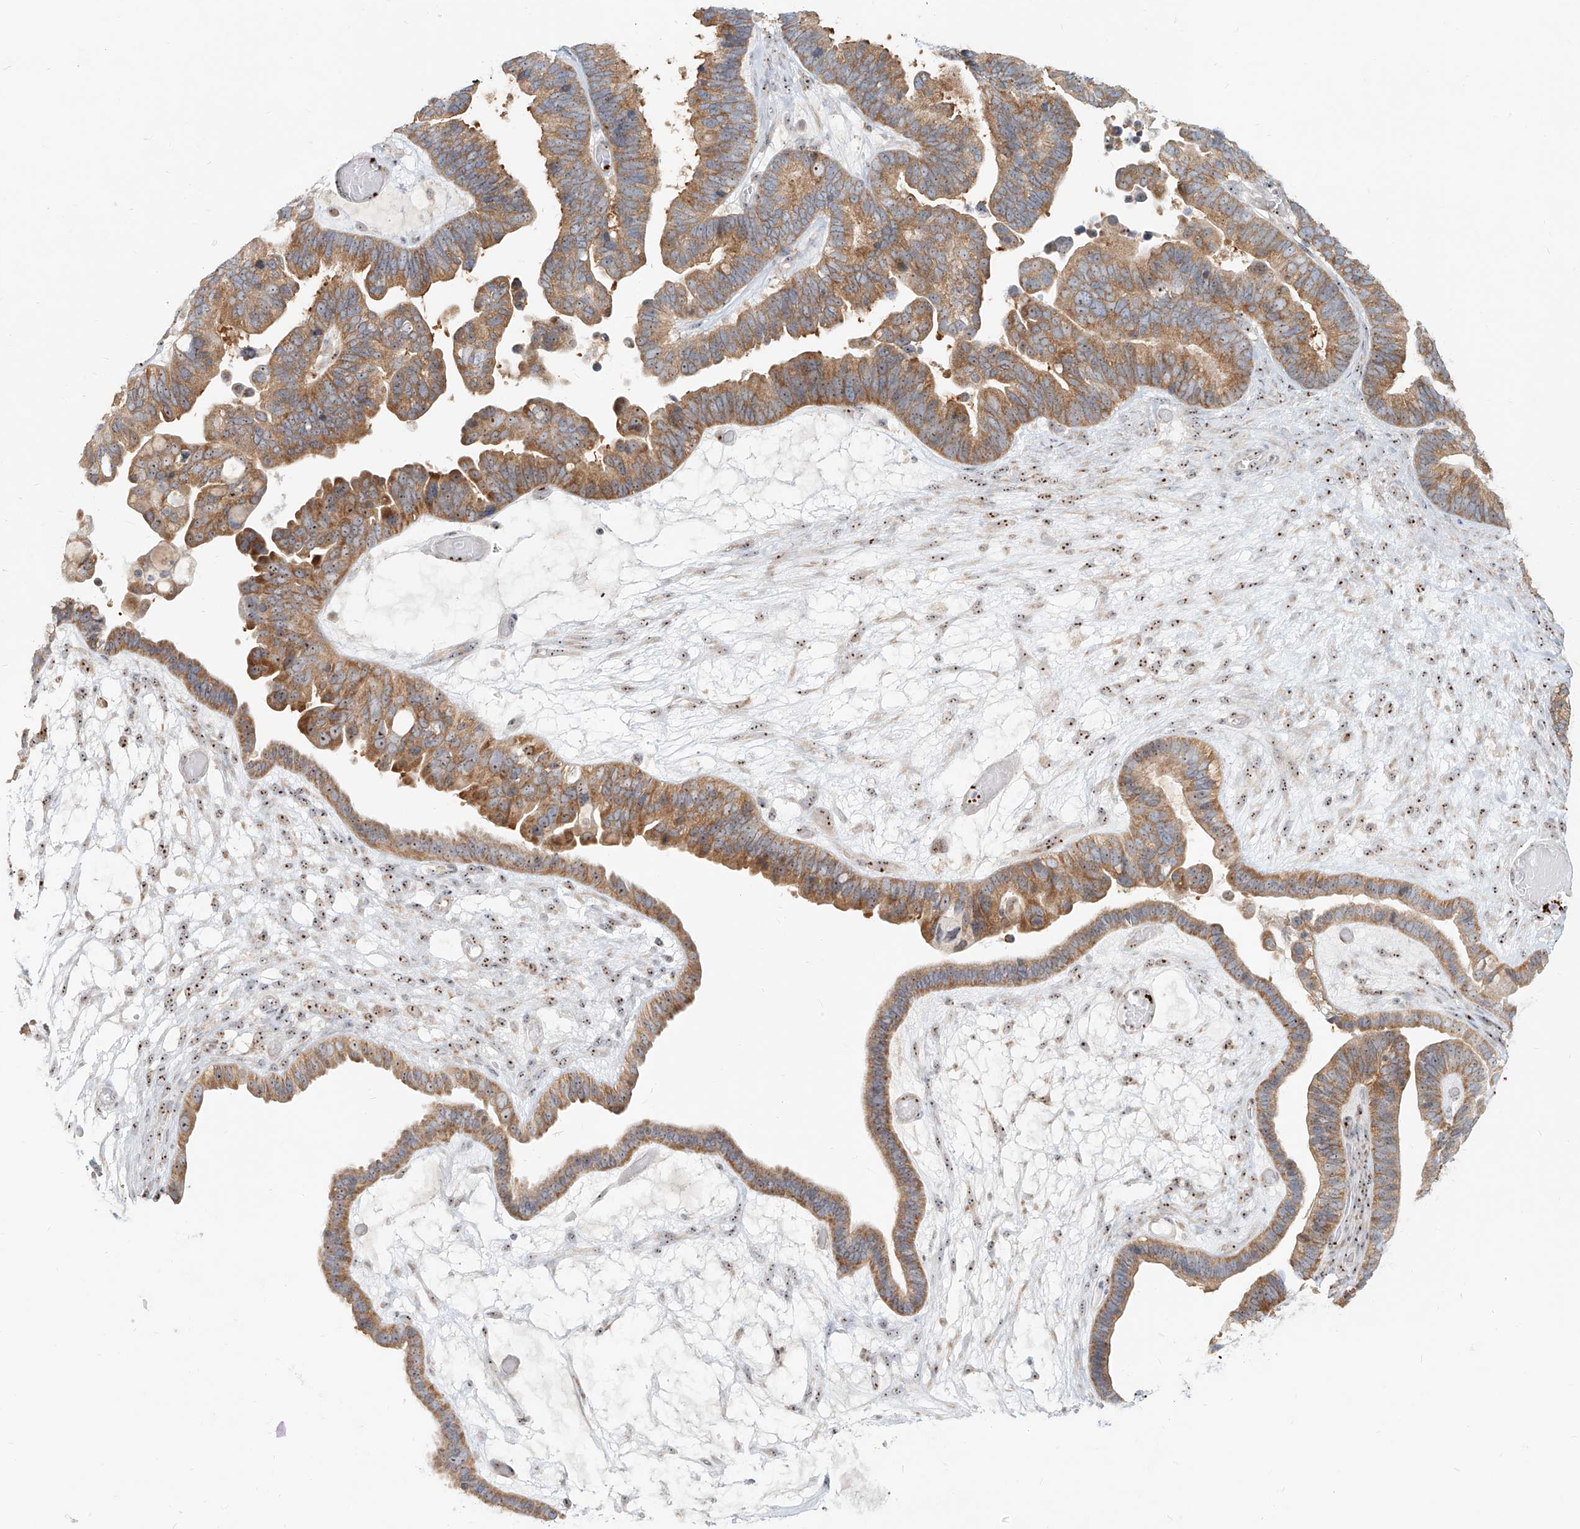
{"staining": {"intensity": "moderate", "quantity": ">75%", "location": "cytoplasmic/membranous,nuclear"}, "tissue": "ovarian cancer", "cell_type": "Tumor cells", "image_type": "cancer", "snomed": [{"axis": "morphology", "description": "Cystadenocarcinoma, serous, NOS"}, {"axis": "topography", "description": "Ovary"}], "caption": "A brown stain highlights moderate cytoplasmic/membranous and nuclear expression of a protein in human ovarian cancer tumor cells.", "gene": "BYSL", "patient": {"sex": "female", "age": 56}}